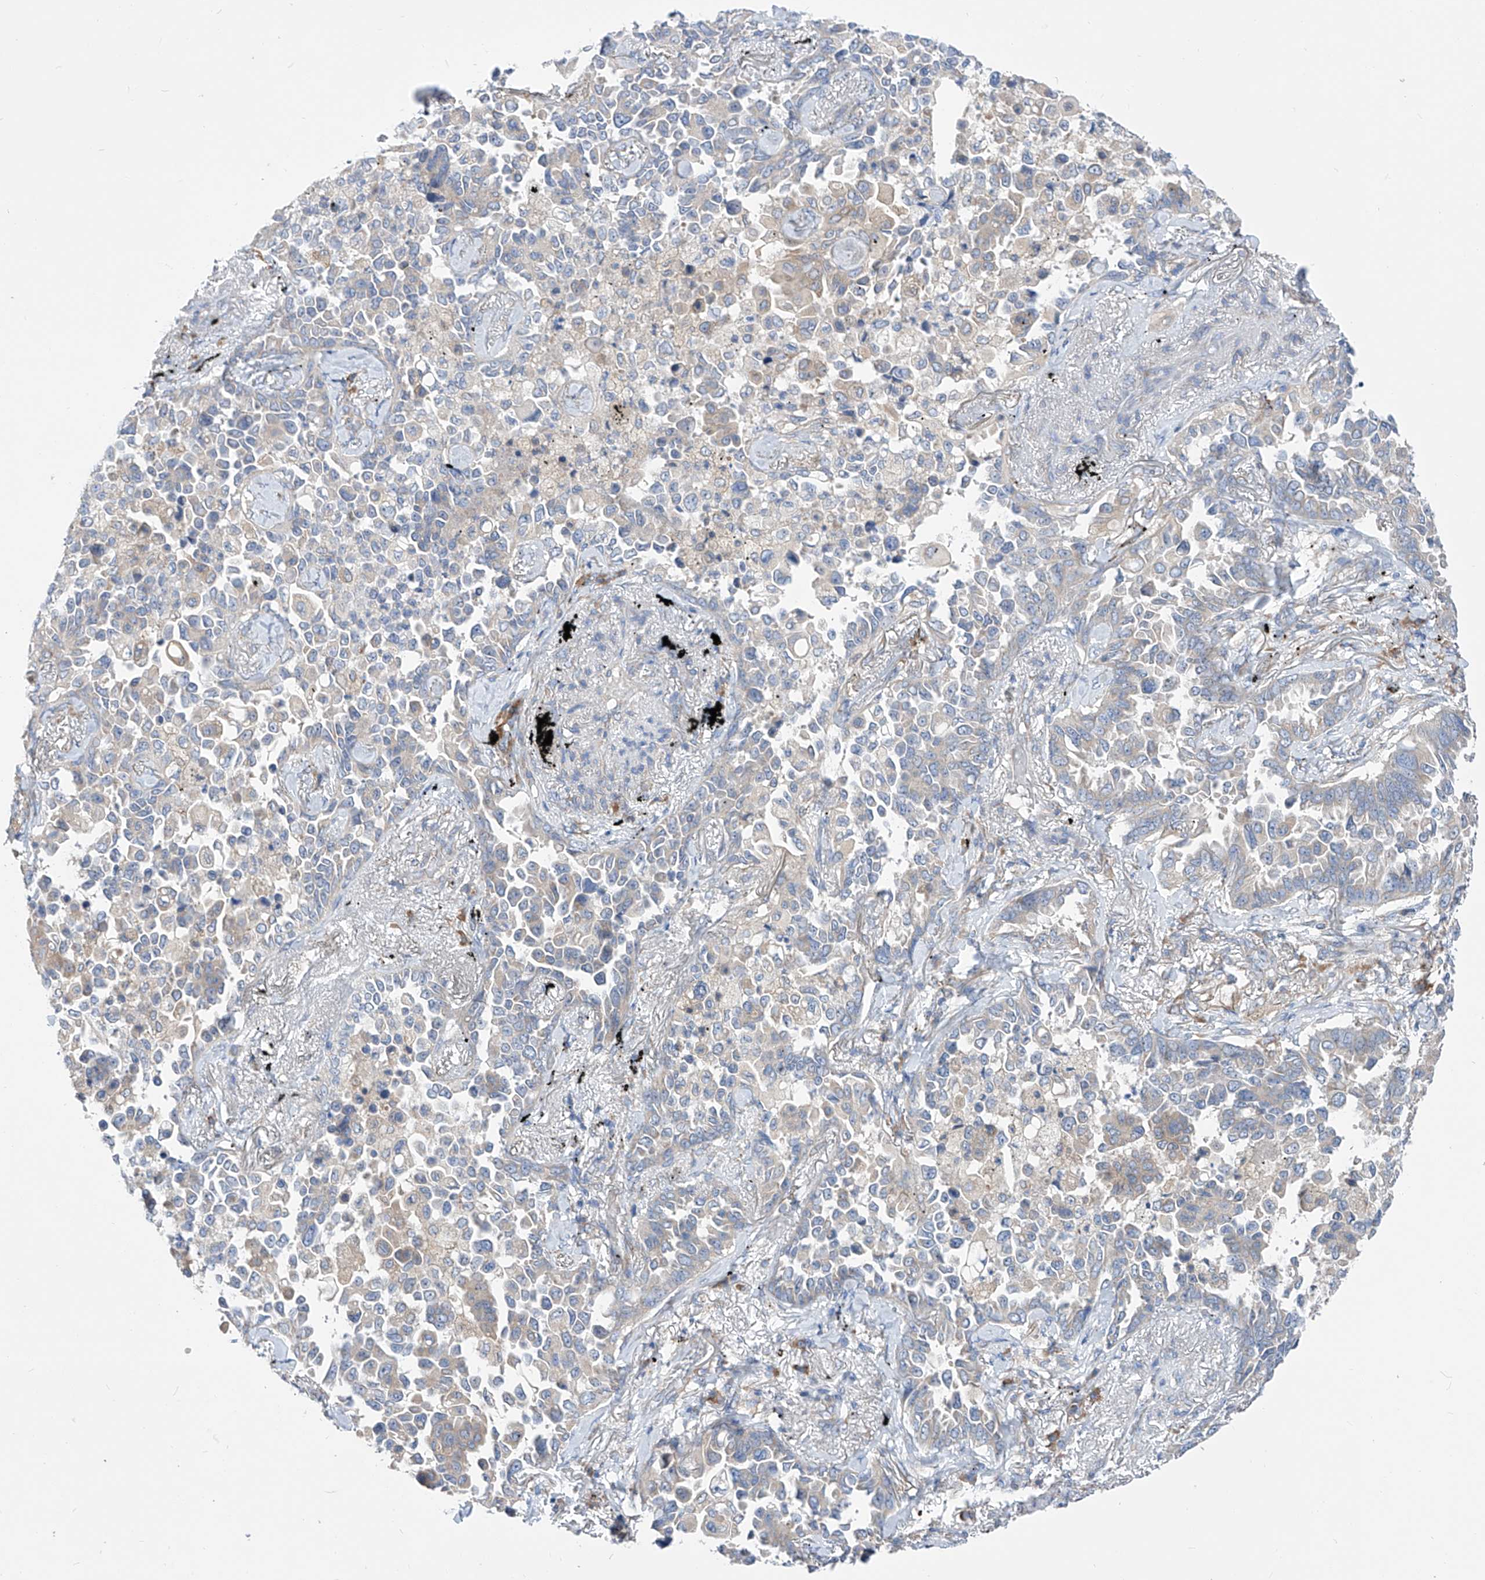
{"staining": {"intensity": "weak", "quantity": "<25%", "location": "cytoplasmic/membranous"}, "tissue": "lung cancer", "cell_type": "Tumor cells", "image_type": "cancer", "snomed": [{"axis": "morphology", "description": "Adenocarcinoma, NOS"}, {"axis": "topography", "description": "Lung"}], "caption": "The immunohistochemistry (IHC) micrograph has no significant positivity in tumor cells of lung cancer (adenocarcinoma) tissue.", "gene": "UFL1", "patient": {"sex": "female", "age": 67}}